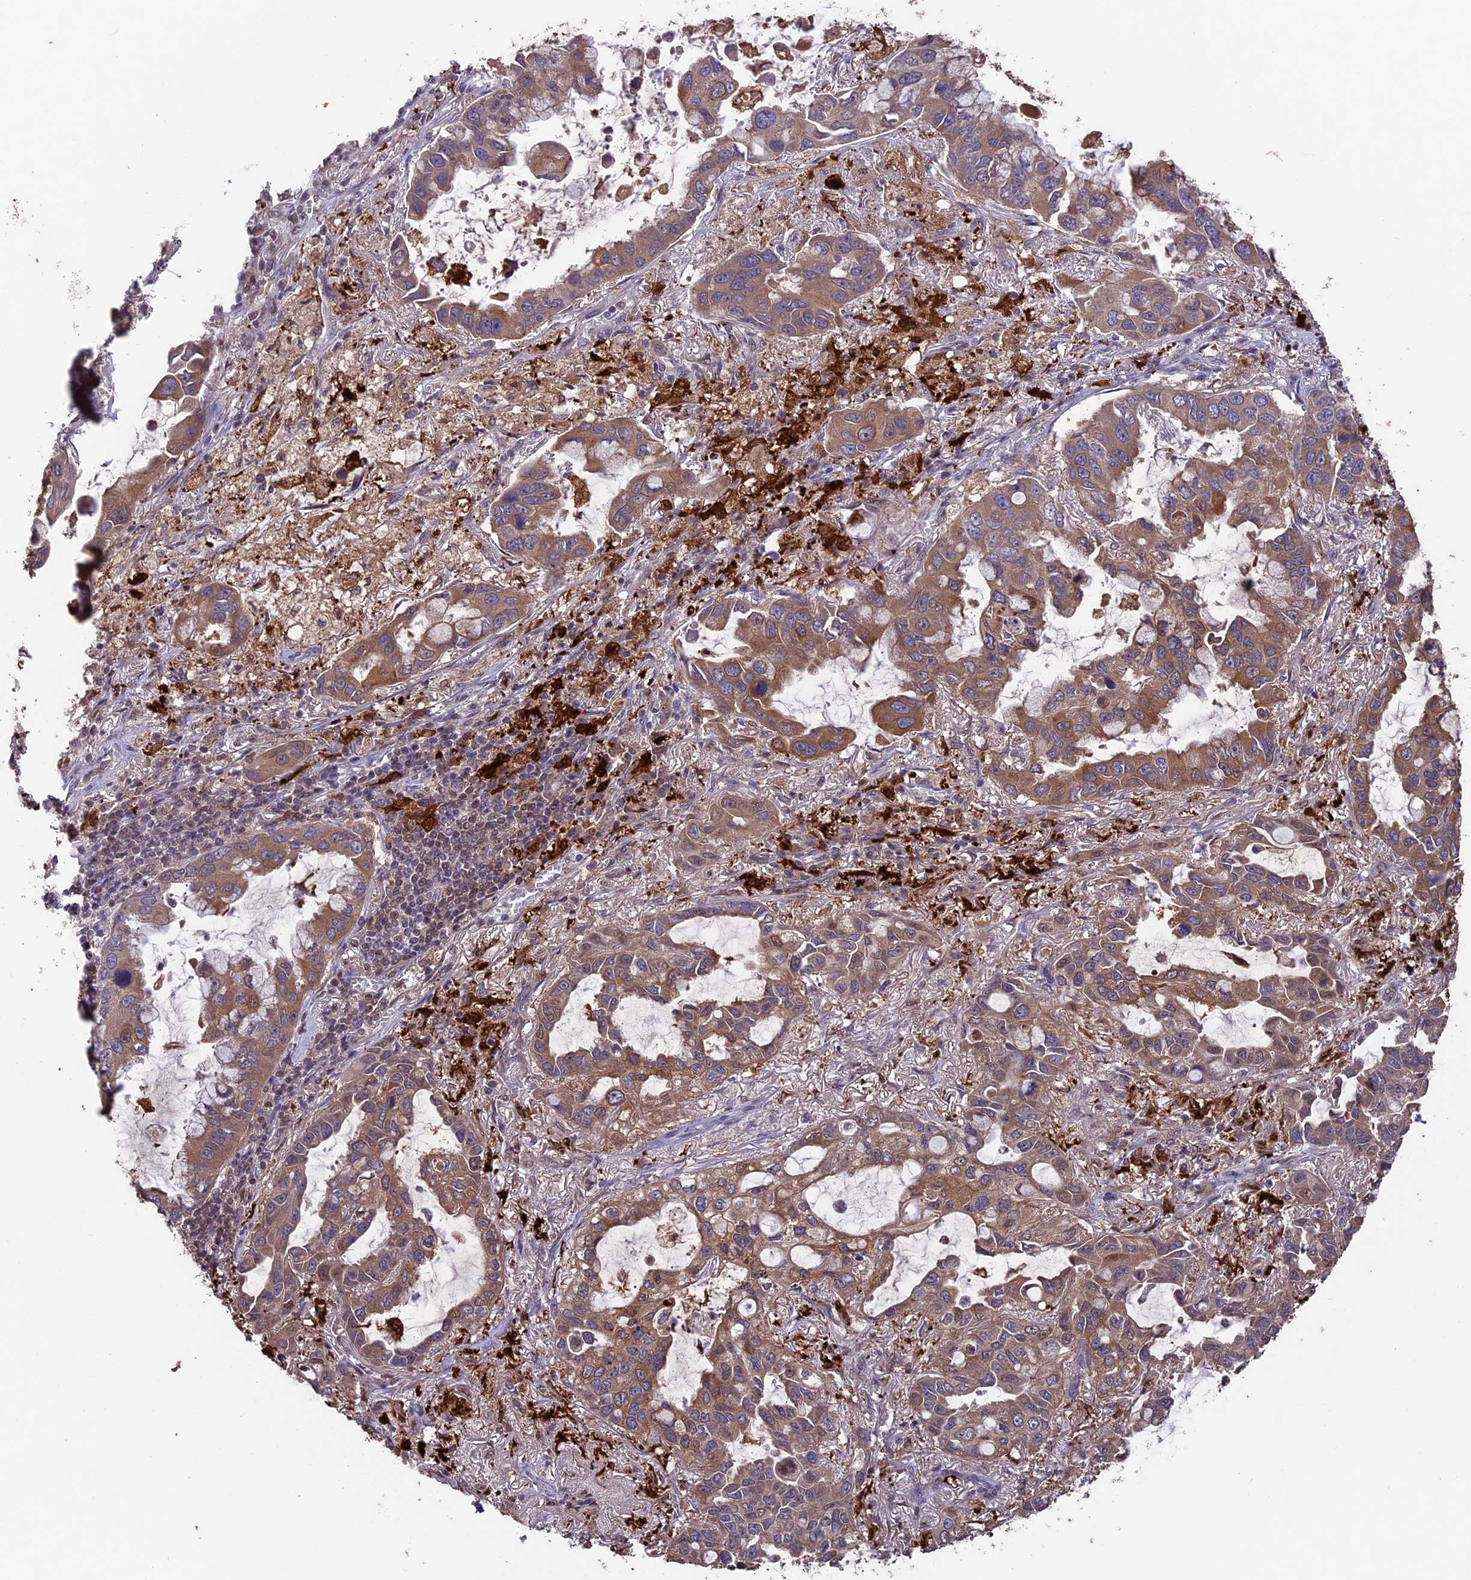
{"staining": {"intensity": "moderate", "quantity": ">75%", "location": "cytoplasmic/membranous"}, "tissue": "lung cancer", "cell_type": "Tumor cells", "image_type": "cancer", "snomed": [{"axis": "morphology", "description": "Adenocarcinoma, NOS"}, {"axis": "topography", "description": "Lung"}], "caption": "Protein analysis of lung cancer (adenocarcinoma) tissue demonstrates moderate cytoplasmic/membranous staining in approximately >75% of tumor cells.", "gene": "MAST2", "patient": {"sex": "male", "age": 64}}